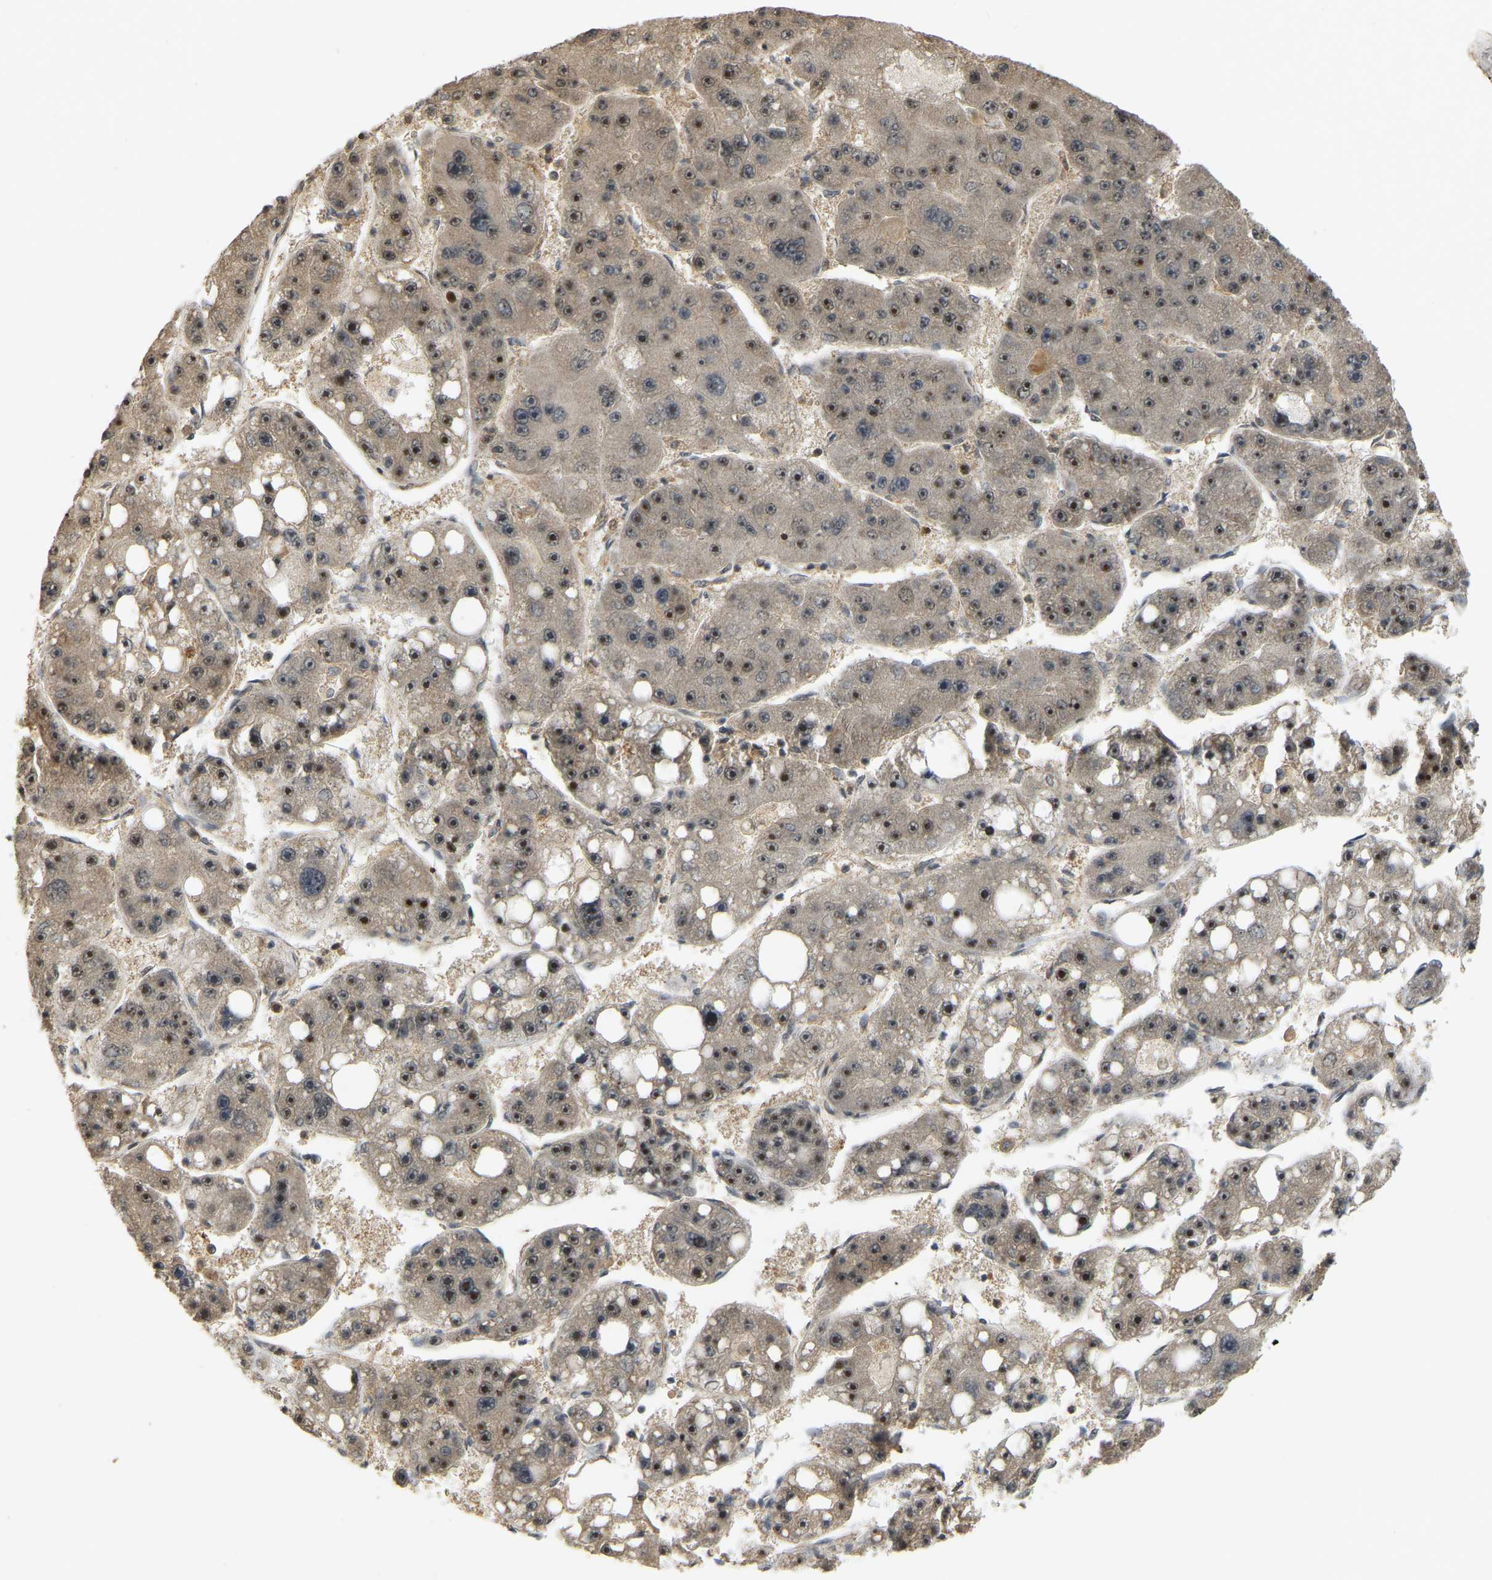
{"staining": {"intensity": "strong", "quantity": ">75%", "location": "nuclear"}, "tissue": "liver cancer", "cell_type": "Tumor cells", "image_type": "cancer", "snomed": [{"axis": "morphology", "description": "Carcinoma, Hepatocellular, NOS"}, {"axis": "topography", "description": "Liver"}], "caption": "IHC (DAB) staining of human liver hepatocellular carcinoma exhibits strong nuclear protein positivity in approximately >75% of tumor cells.", "gene": "BRF2", "patient": {"sex": "female", "age": 61}}